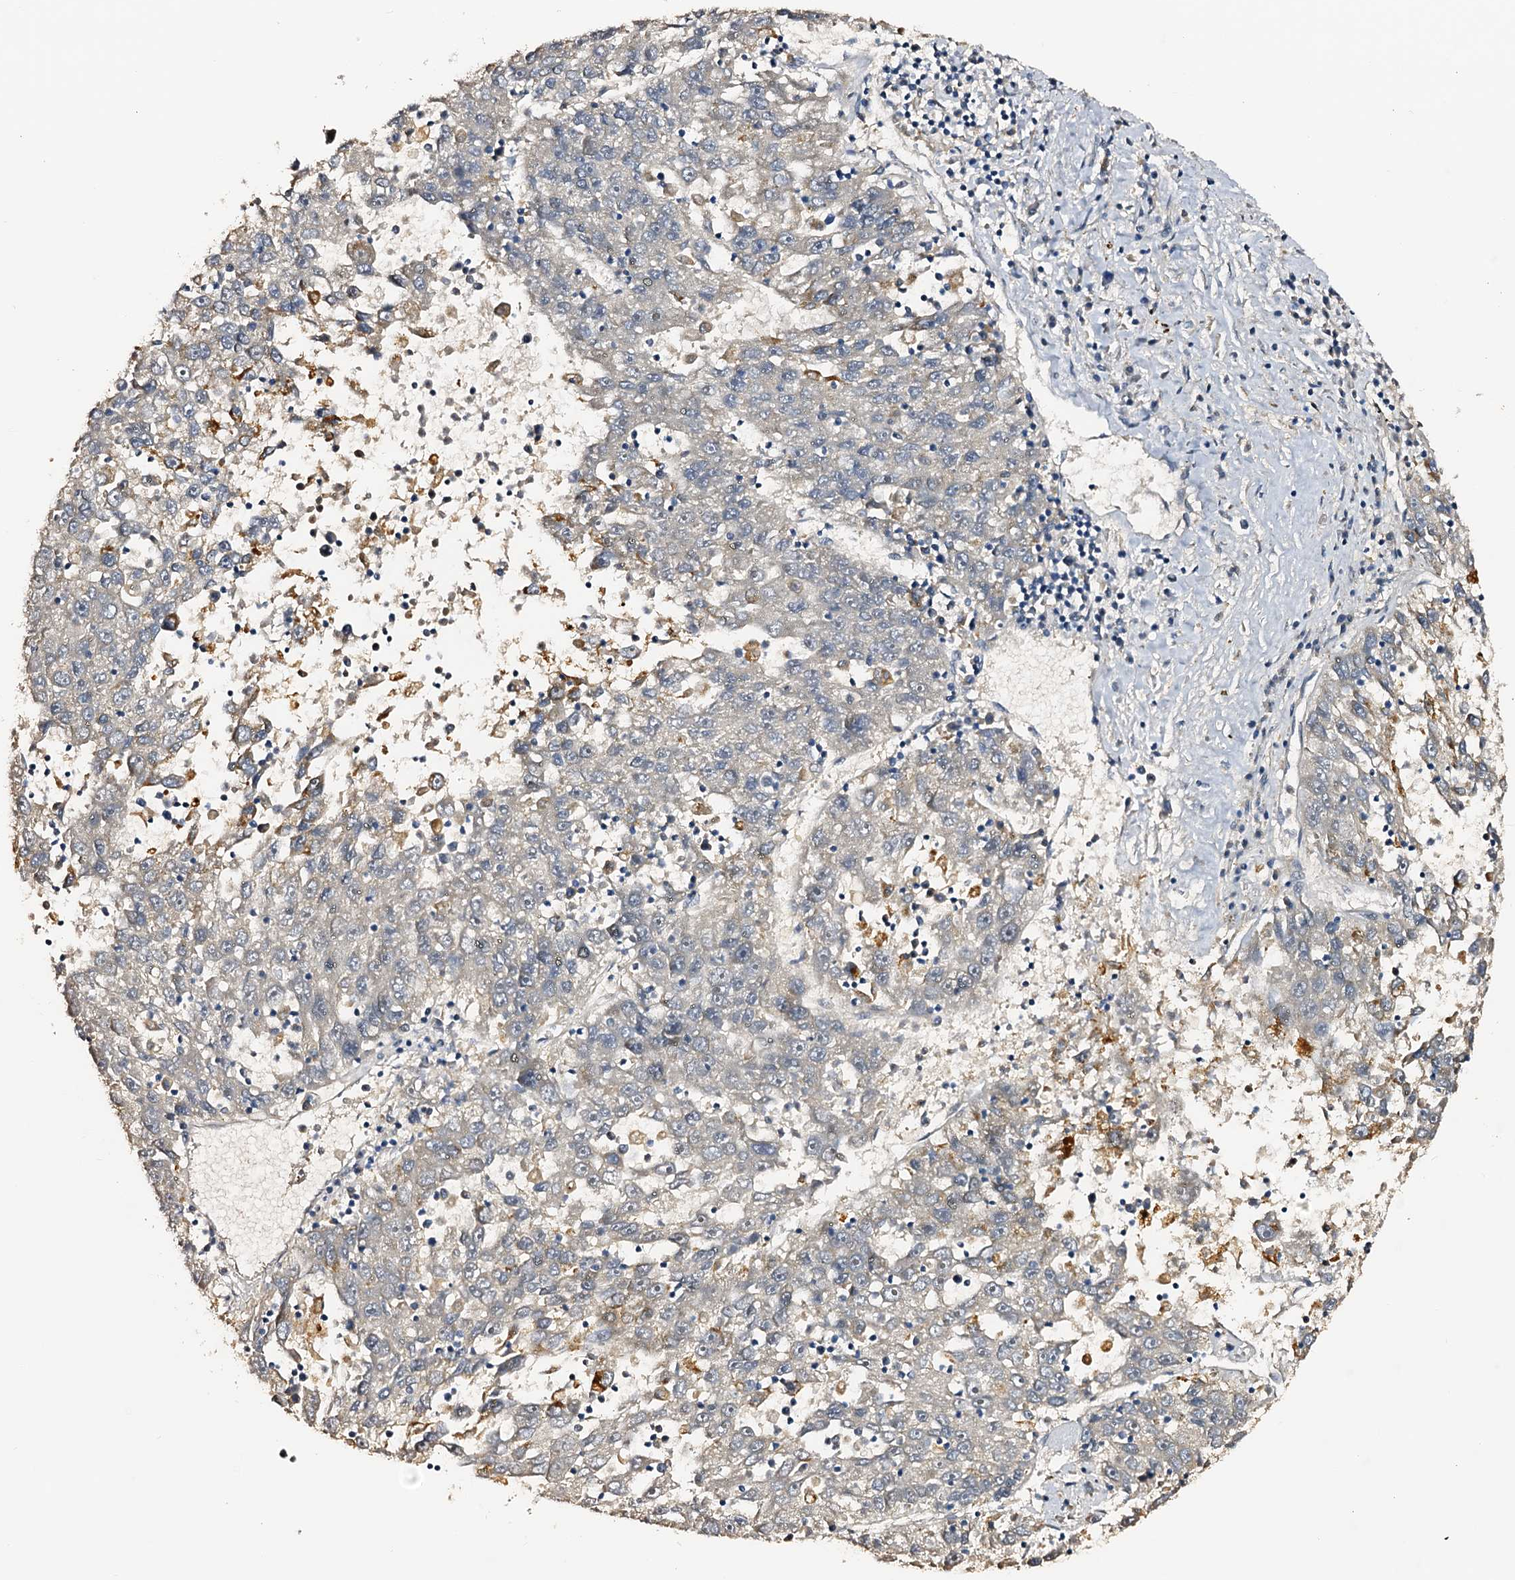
{"staining": {"intensity": "weak", "quantity": "<25%", "location": "cytoplasmic/membranous"}, "tissue": "liver cancer", "cell_type": "Tumor cells", "image_type": "cancer", "snomed": [{"axis": "morphology", "description": "Carcinoma, Hepatocellular, NOS"}, {"axis": "topography", "description": "Liver"}], "caption": "Human liver cancer stained for a protein using IHC reveals no expression in tumor cells.", "gene": "DMXL2", "patient": {"sex": "male", "age": 49}}